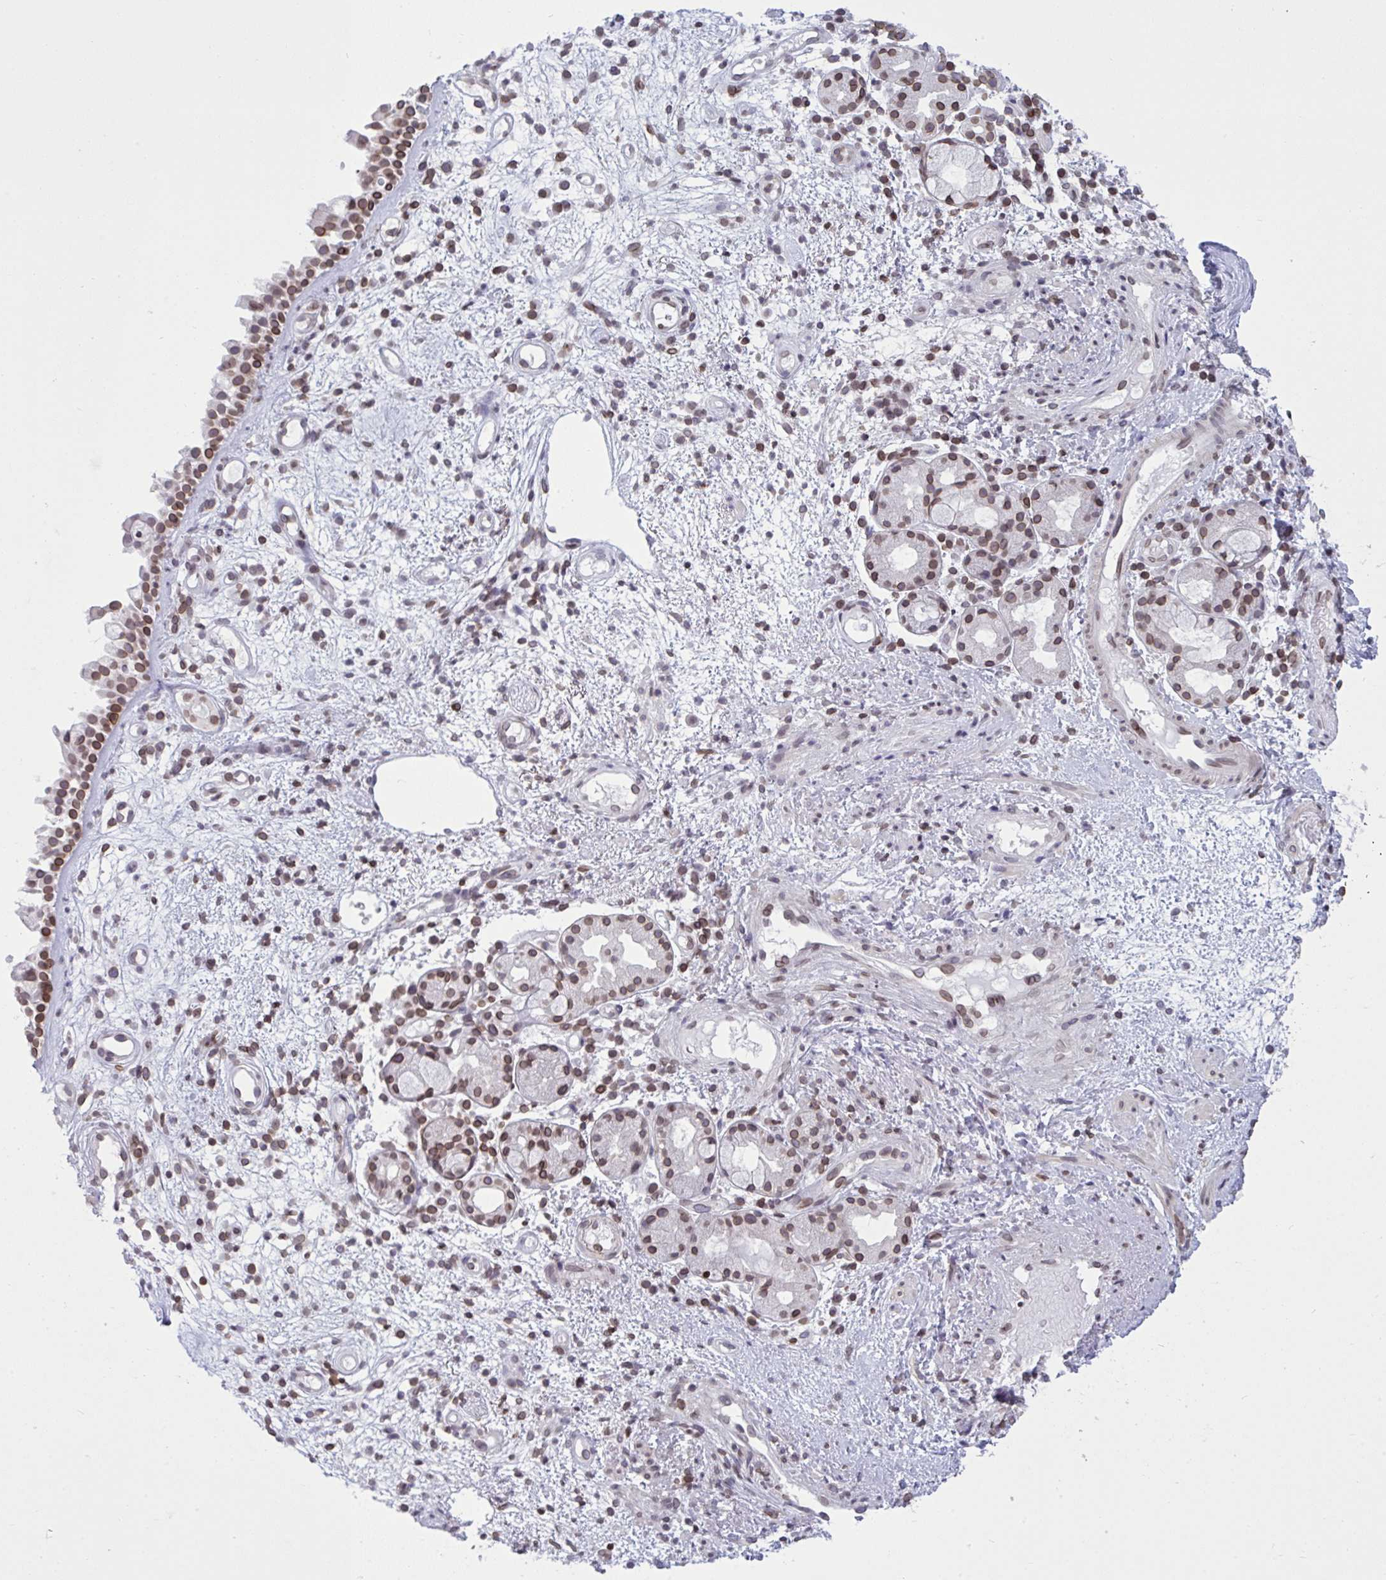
{"staining": {"intensity": "moderate", "quantity": ">75%", "location": "cytoplasmic/membranous,nuclear"}, "tissue": "nasopharynx", "cell_type": "Respiratory epithelial cells", "image_type": "normal", "snomed": [{"axis": "morphology", "description": "Normal tissue, NOS"}, {"axis": "morphology", "description": "Inflammation, NOS"}, {"axis": "topography", "description": "Nasopharynx"}], "caption": "A brown stain labels moderate cytoplasmic/membranous,nuclear expression of a protein in respiratory epithelial cells of unremarkable nasopharynx. The staining was performed using DAB, with brown indicating positive protein expression. Nuclei are stained blue with hematoxylin.", "gene": "LMNB2", "patient": {"sex": "male", "age": 54}}